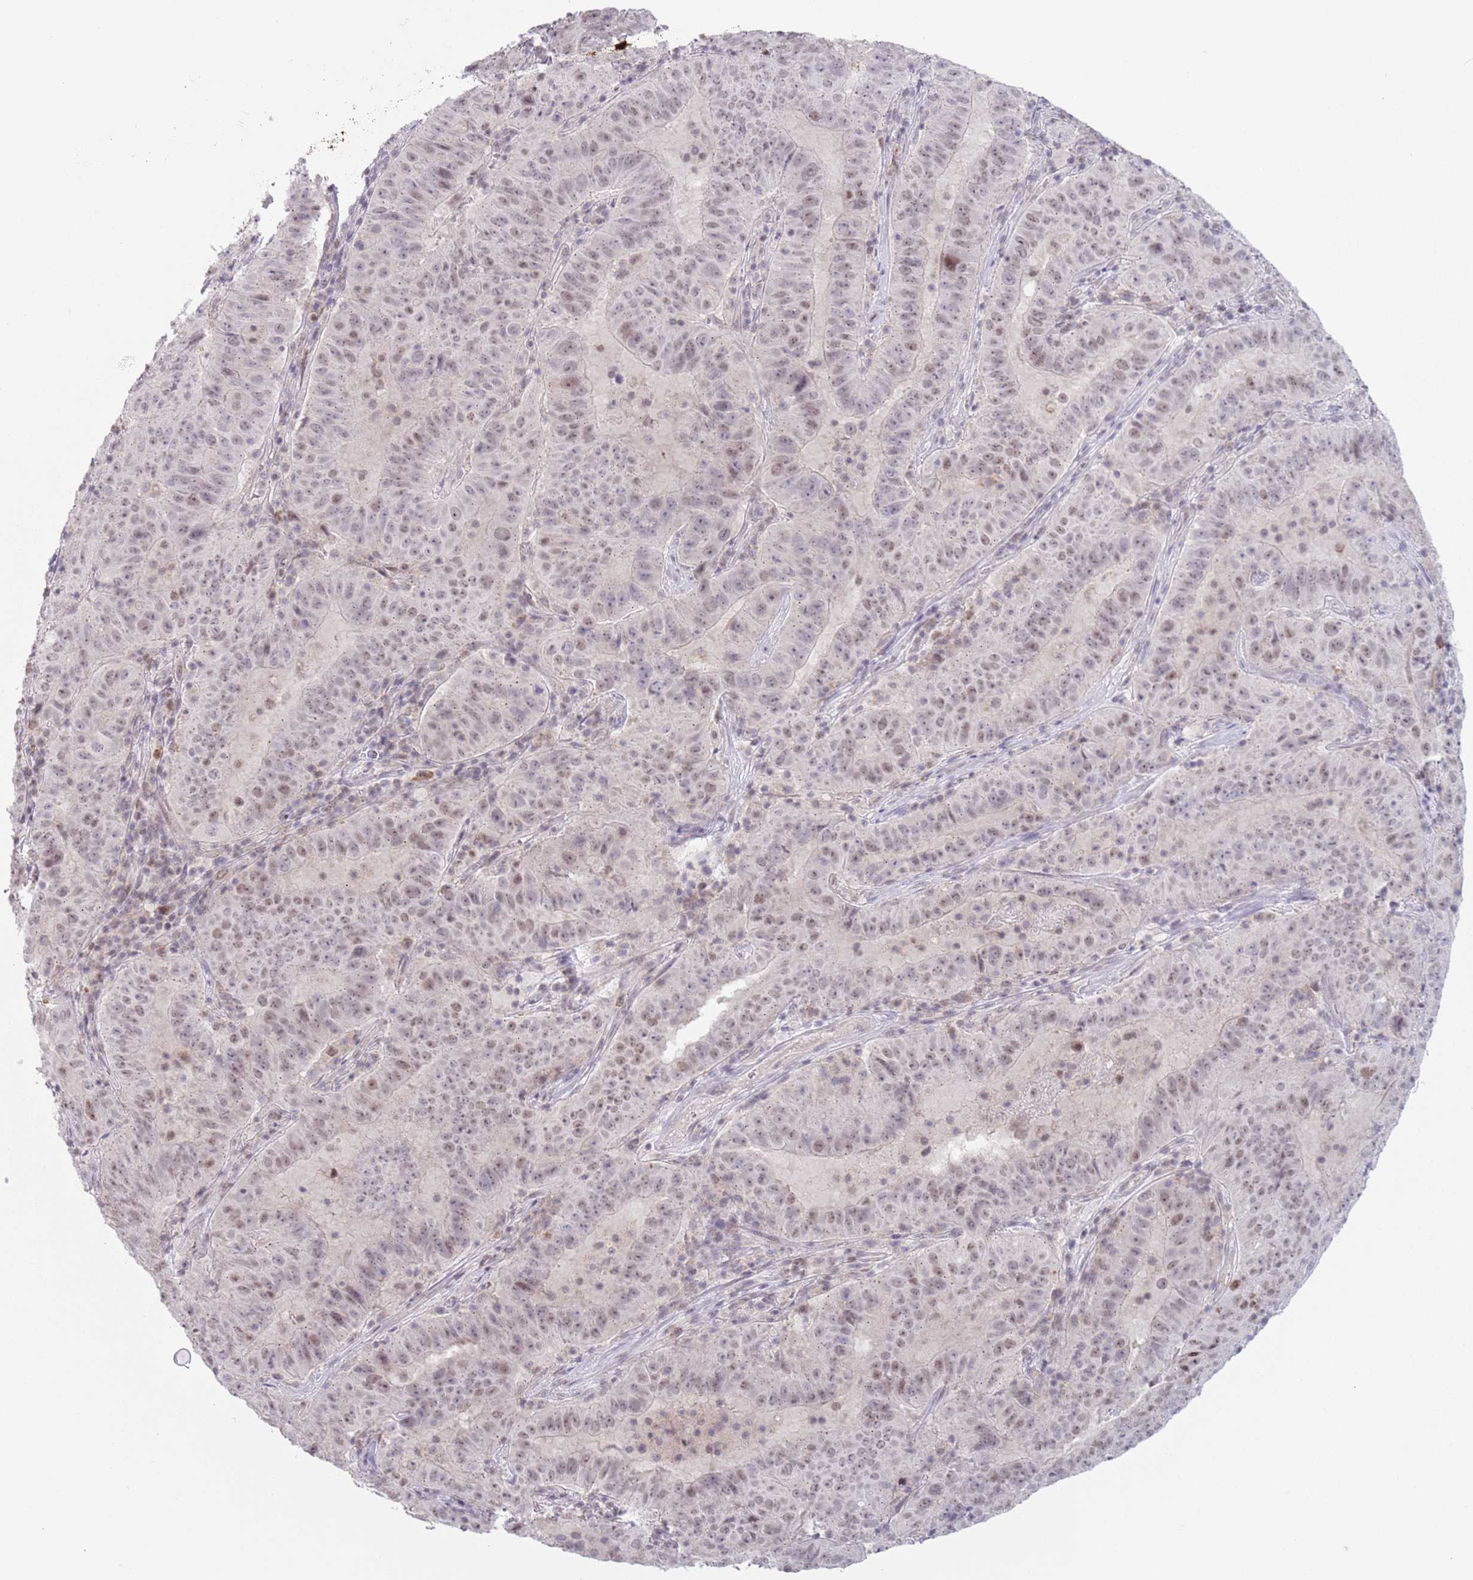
{"staining": {"intensity": "weak", "quantity": "25%-75%", "location": "nuclear"}, "tissue": "pancreatic cancer", "cell_type": "Tumor cells", "image_type": "cancer", "snomed": [{"axis": "morphology", "description": "Adenocarcinoma, NOS"}, {"axis": "topography", "description": "Pancreas"}], "caption": "The micrograph exhibits staining of pancreatic adenocarcinoma, revealing weak nuclear protein staining (brown color) within tumor cells.", "gene": "MRPL34", "patient": {"sex": "male", "age": 63}}